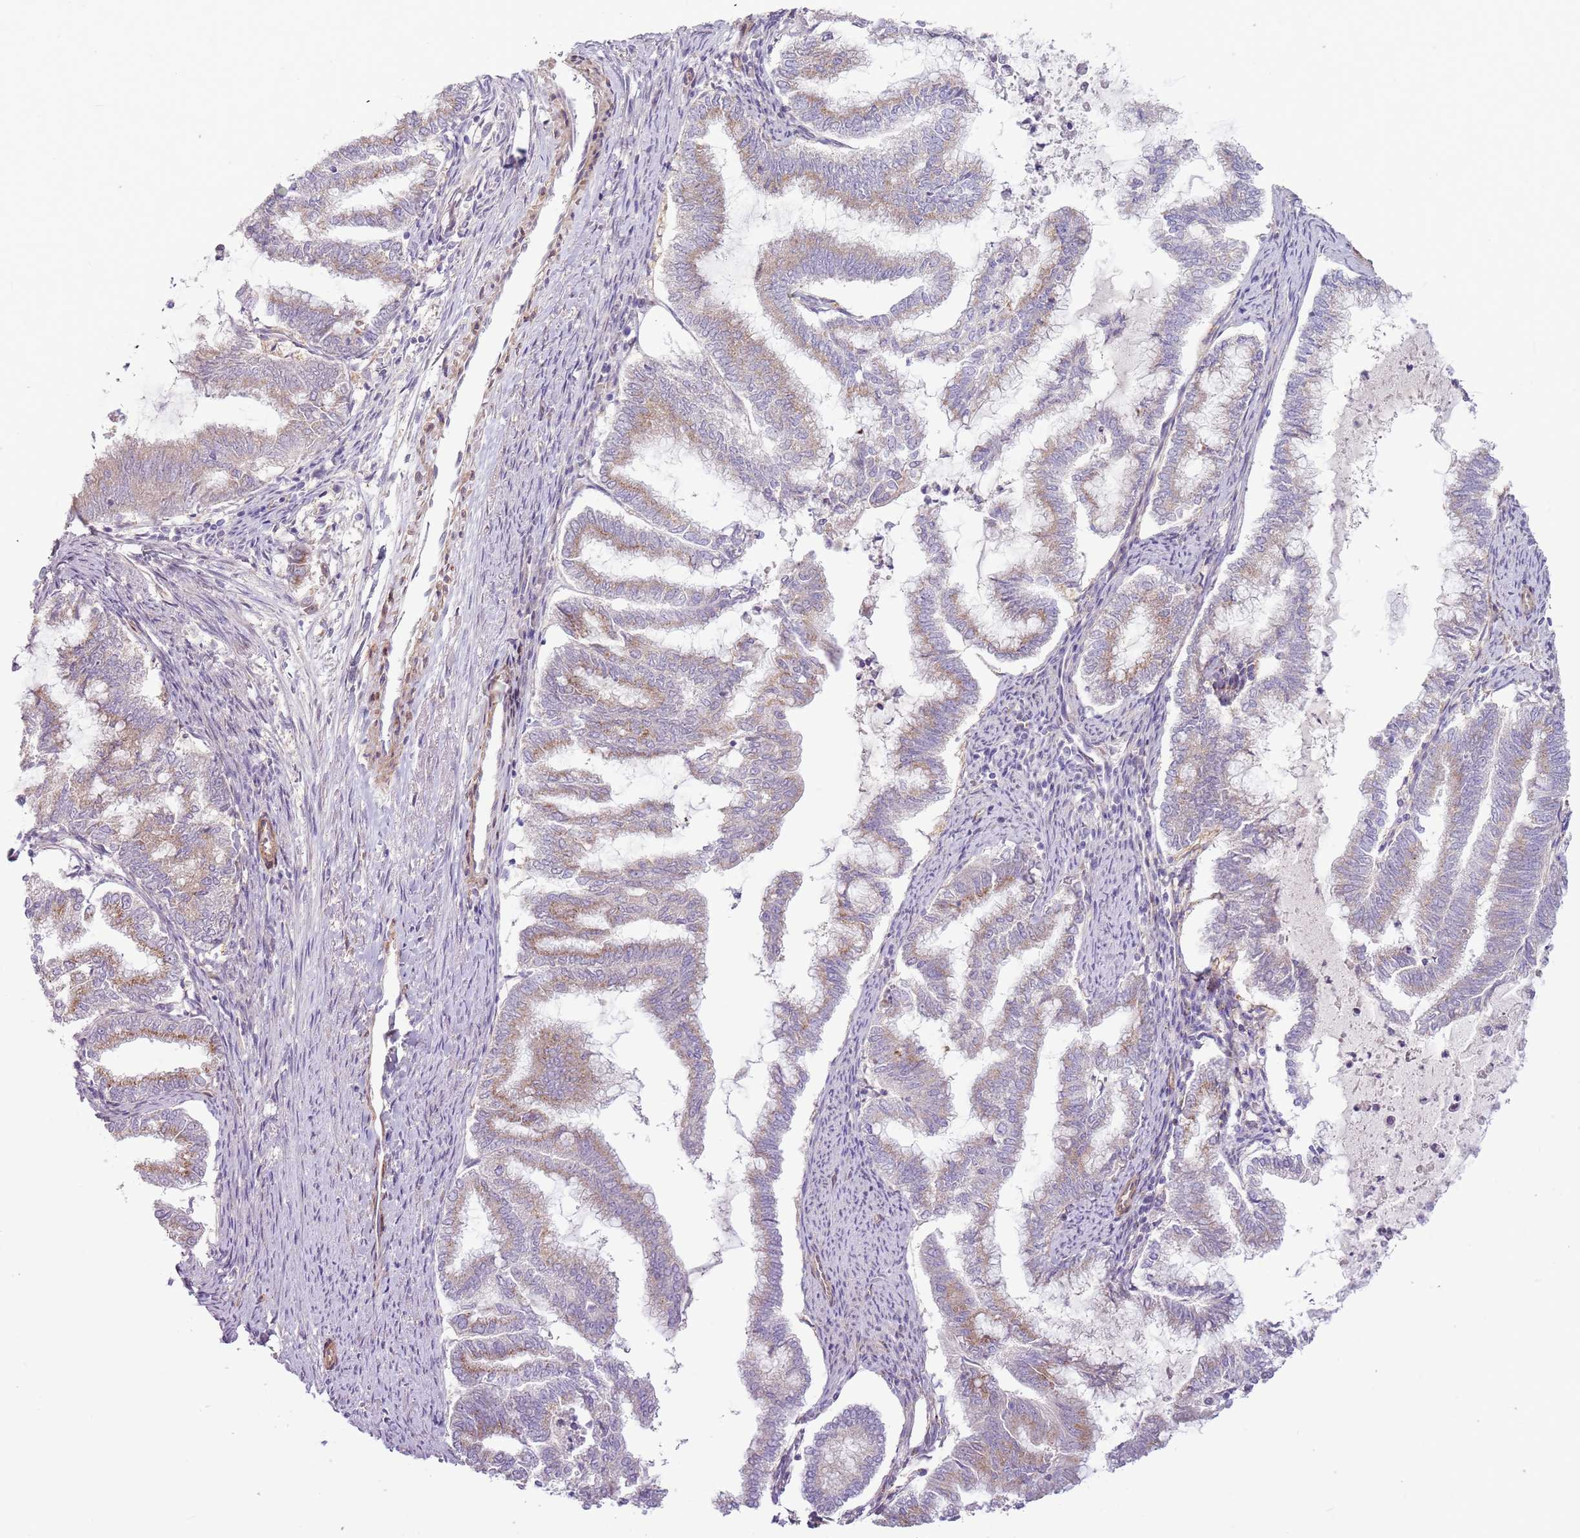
{"staining": {"intensity": "weak", "quantity": "25%-75%", "location": "cytoplasmic/membranous"}, "tissue": "endometrial cancer", "cell_type": "Tumor cells", "image_type": "cancer", "snomed": [{"axis": "morphology", "description": "Adenocarcinoma, NOS"}, {"axis": "topography", "description": "Endometrium"}], "caption": "About 25%-75% of tumor cells in adenocarcinoma (endometrial) reveal weak cytoplasmic/membranous protein staining as visualized by brown immunohistochemical staining.", "gene": "MRO", "patient": {"sex": "female", "age": 79}}